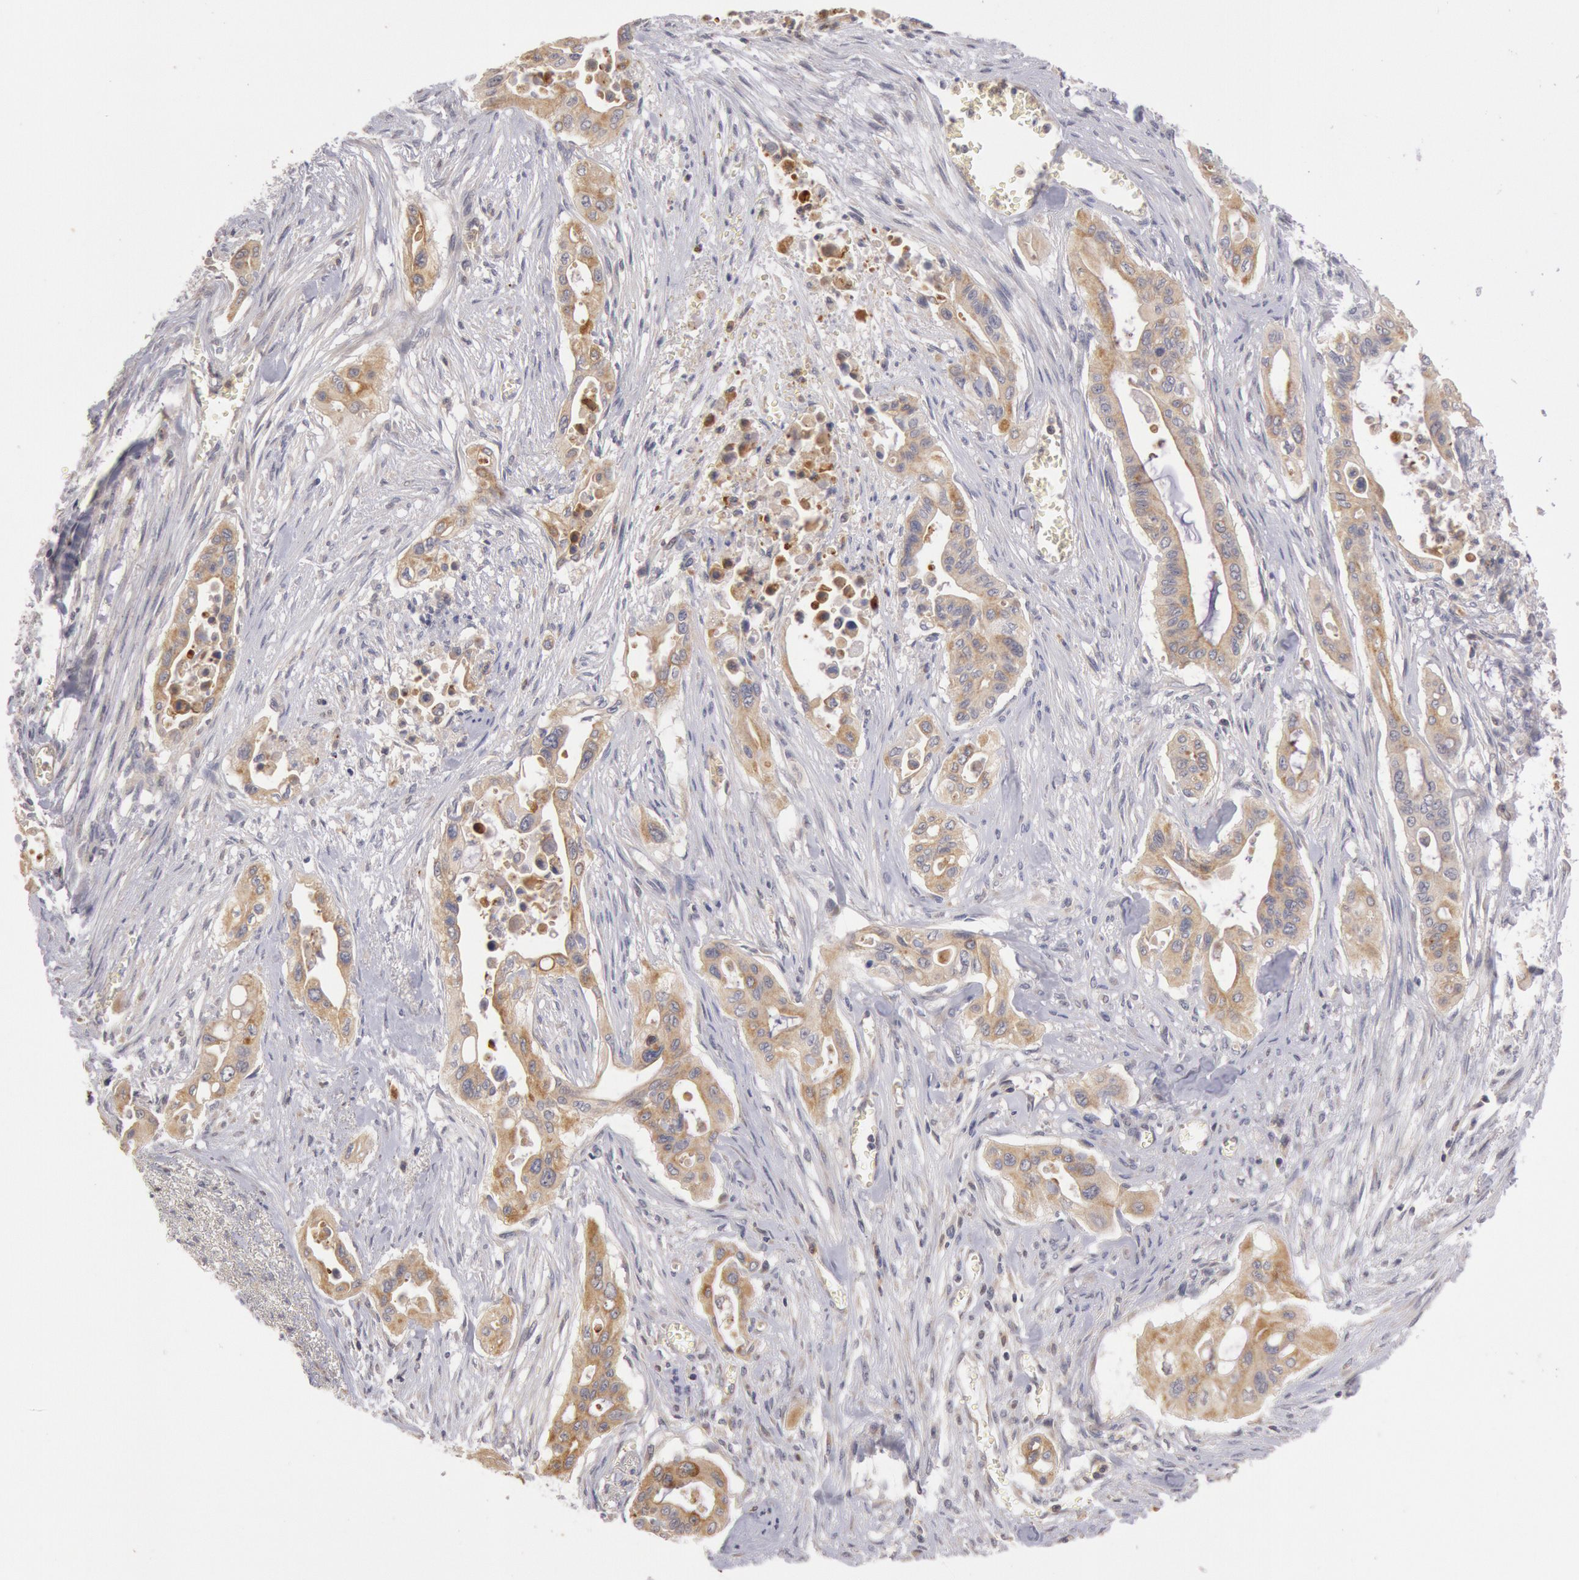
{"staining": {"intensity": "moderate", "quantity": ">75%", "location": "cytoplasmic/membranous"}, "tissue": "pancreatic cancer", "cell_type": "Tumor cells", "image_type": "cancer", "snomed": [{"axis": "morphology", "description": "Adenocarcinoma, NOS"}, {"axis": "topography", "description": "Pancreas"}], "caption": "Protein analysis of pancreatic cancer tissue displays moderate cytoplasmic/membranous expression in approximately >75% of tumor cells.", "gene": "PLA2G6", "patient": {"sex": "male", "age": 77}}